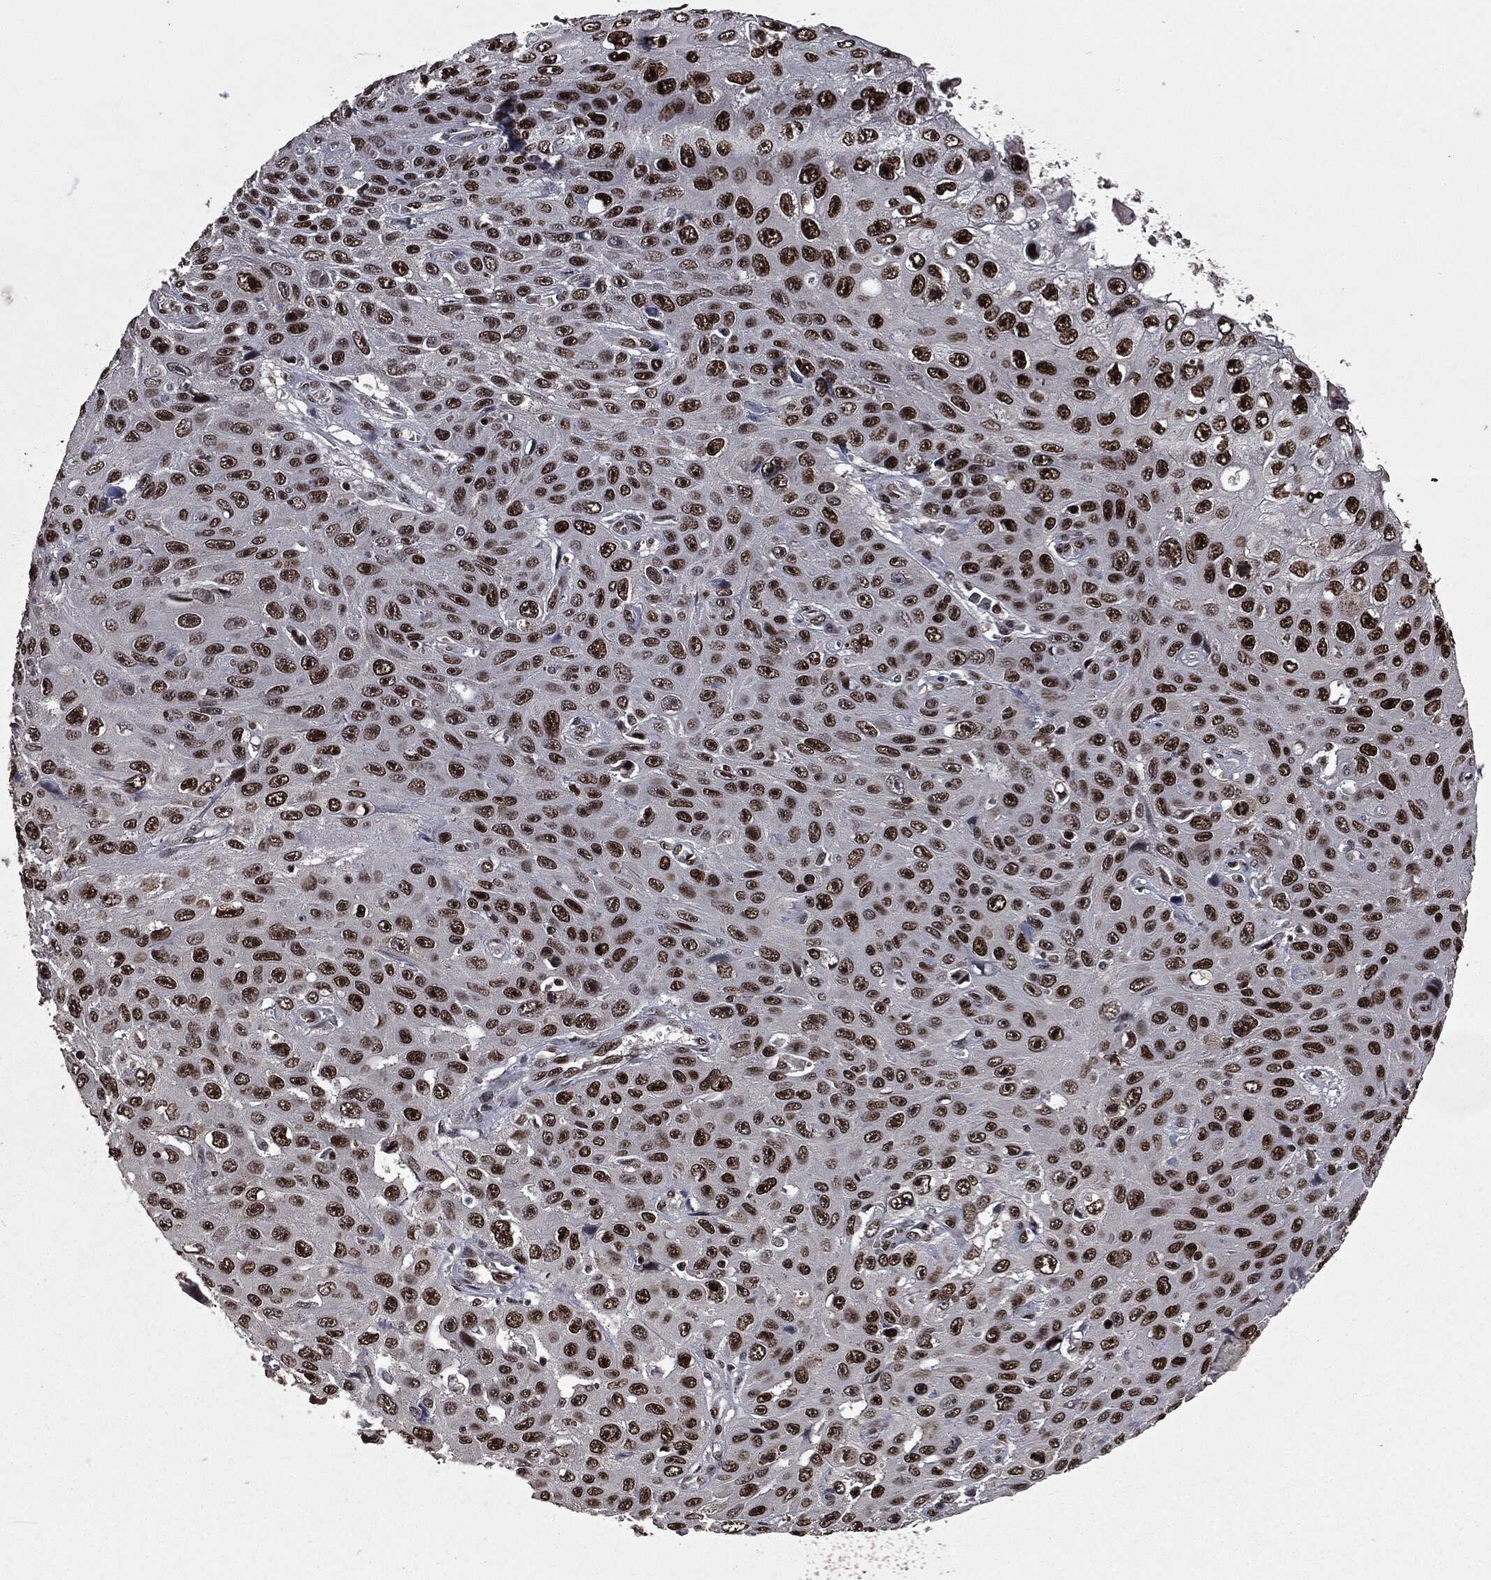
{"staining": {"intensity": "strong", "quantity": ">75%", "location": "nuclear"}, "tissue": "skin cancer", "cell_type": "Tumor cells", "image_type": "cancer", "snomed": [{"axis": "morphology", "description": "Squamous cell carcinoma, NOS"}, {"axis": "topography", "description": "Skin"}], "caption": "Protein staining of skin squamous cell carcinoma tissue displays strong nuclear staining in about >75% of tumor cells.", "gene": "MSH2", "patient": {"sex": "male", "age": 82}}